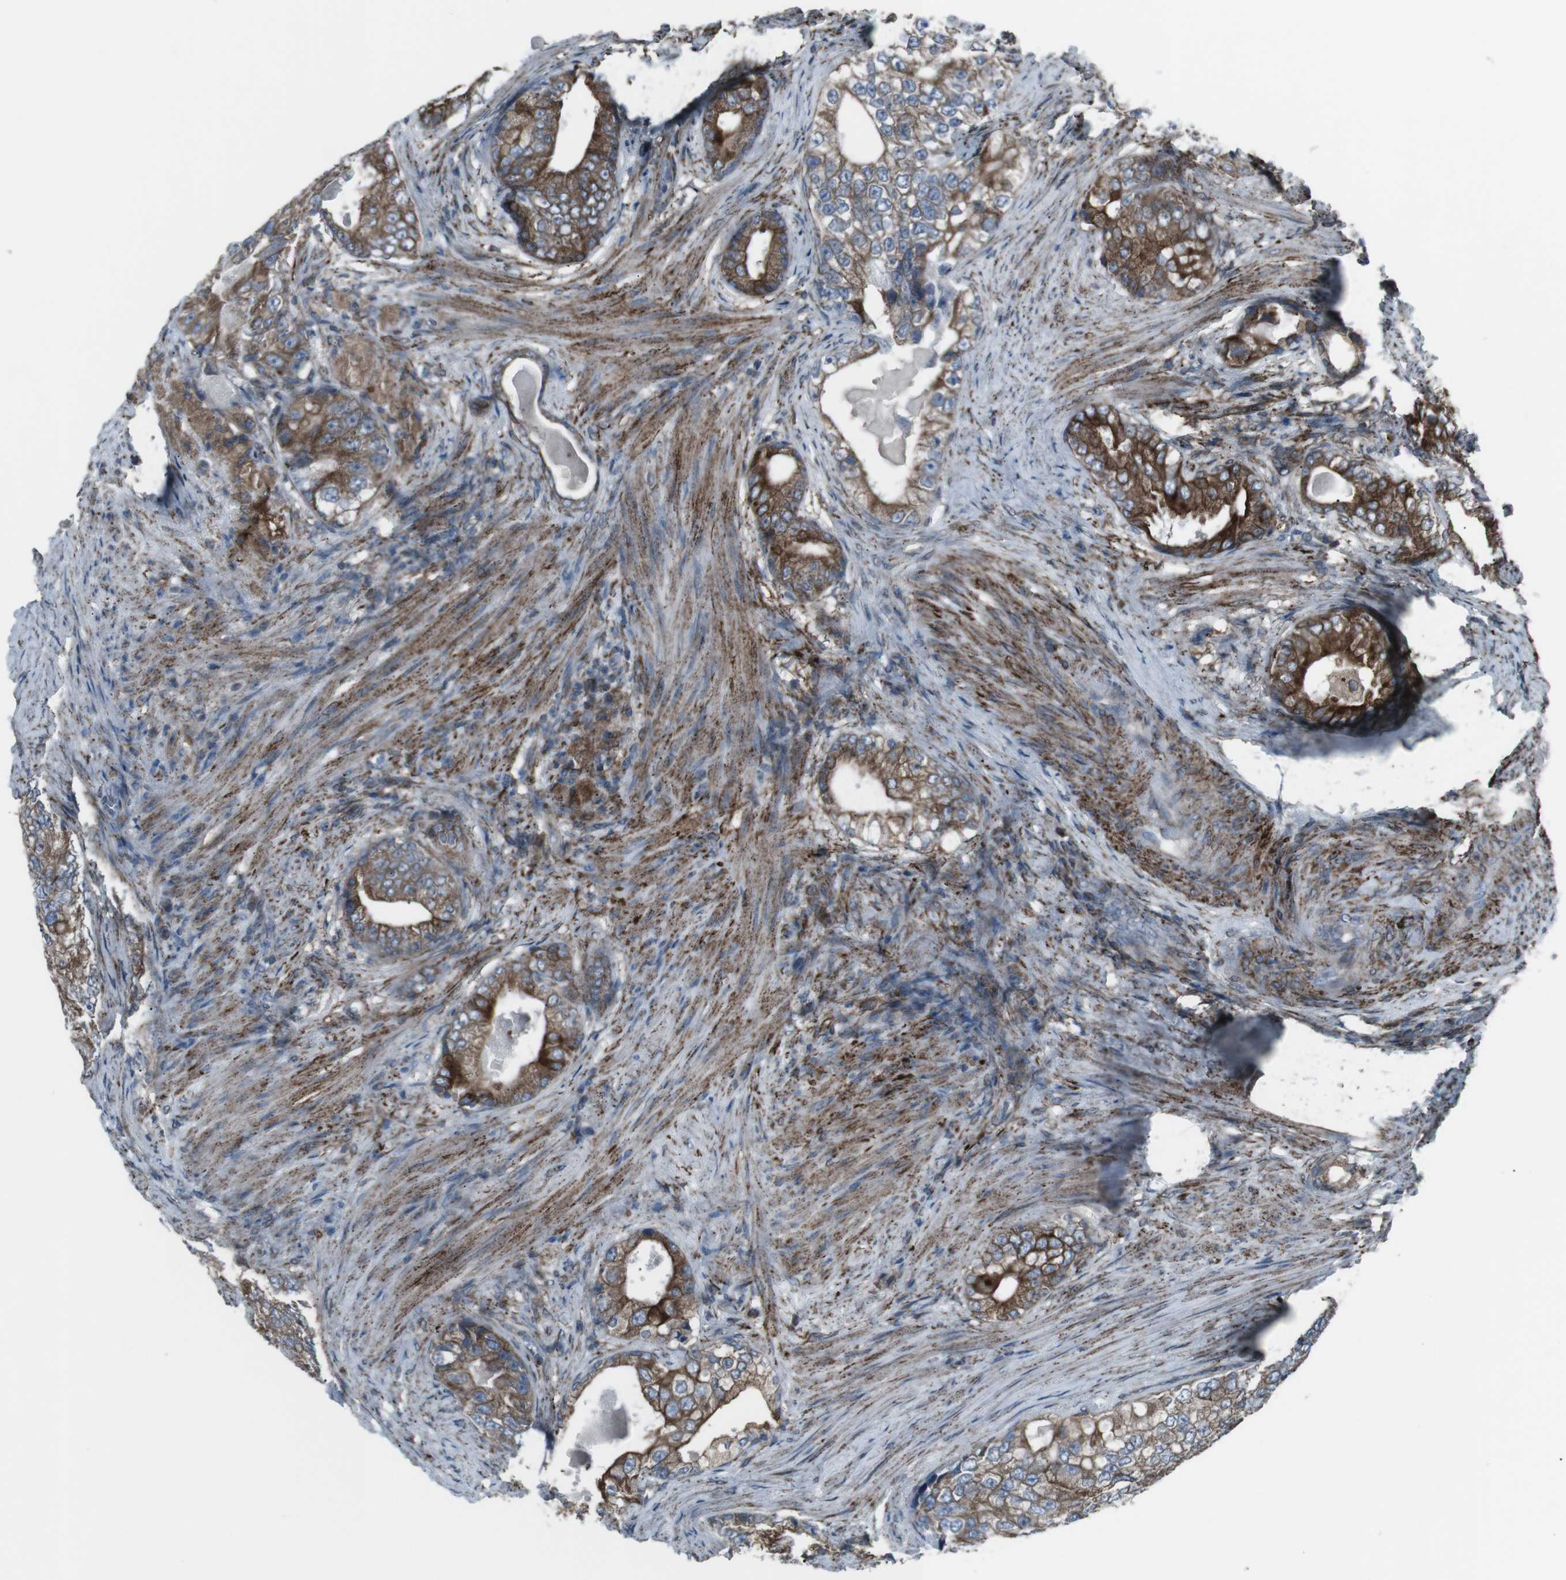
{"staining": {"intensity": "moderate", "quantity": ">75%", "location": "cytoplasmic/membranous"}, "tissue": "prostate cancer", "cell_type": "Tumor cells", "image_type": "cancer", "snomed": [{"axis": "morphology", "description": "Adenocarcinoma, High grade"}, {"axis": "topography", "description": "Prostate"}], "caption": "A micrograph of prostate cancer (high-grade adenocarcinoma) stained for a protein displays moderate cytoplasmic/membranous brown staining in tumor cells.", "gene": "LNPK", "patient": {"sex": "male", "age": 66}}